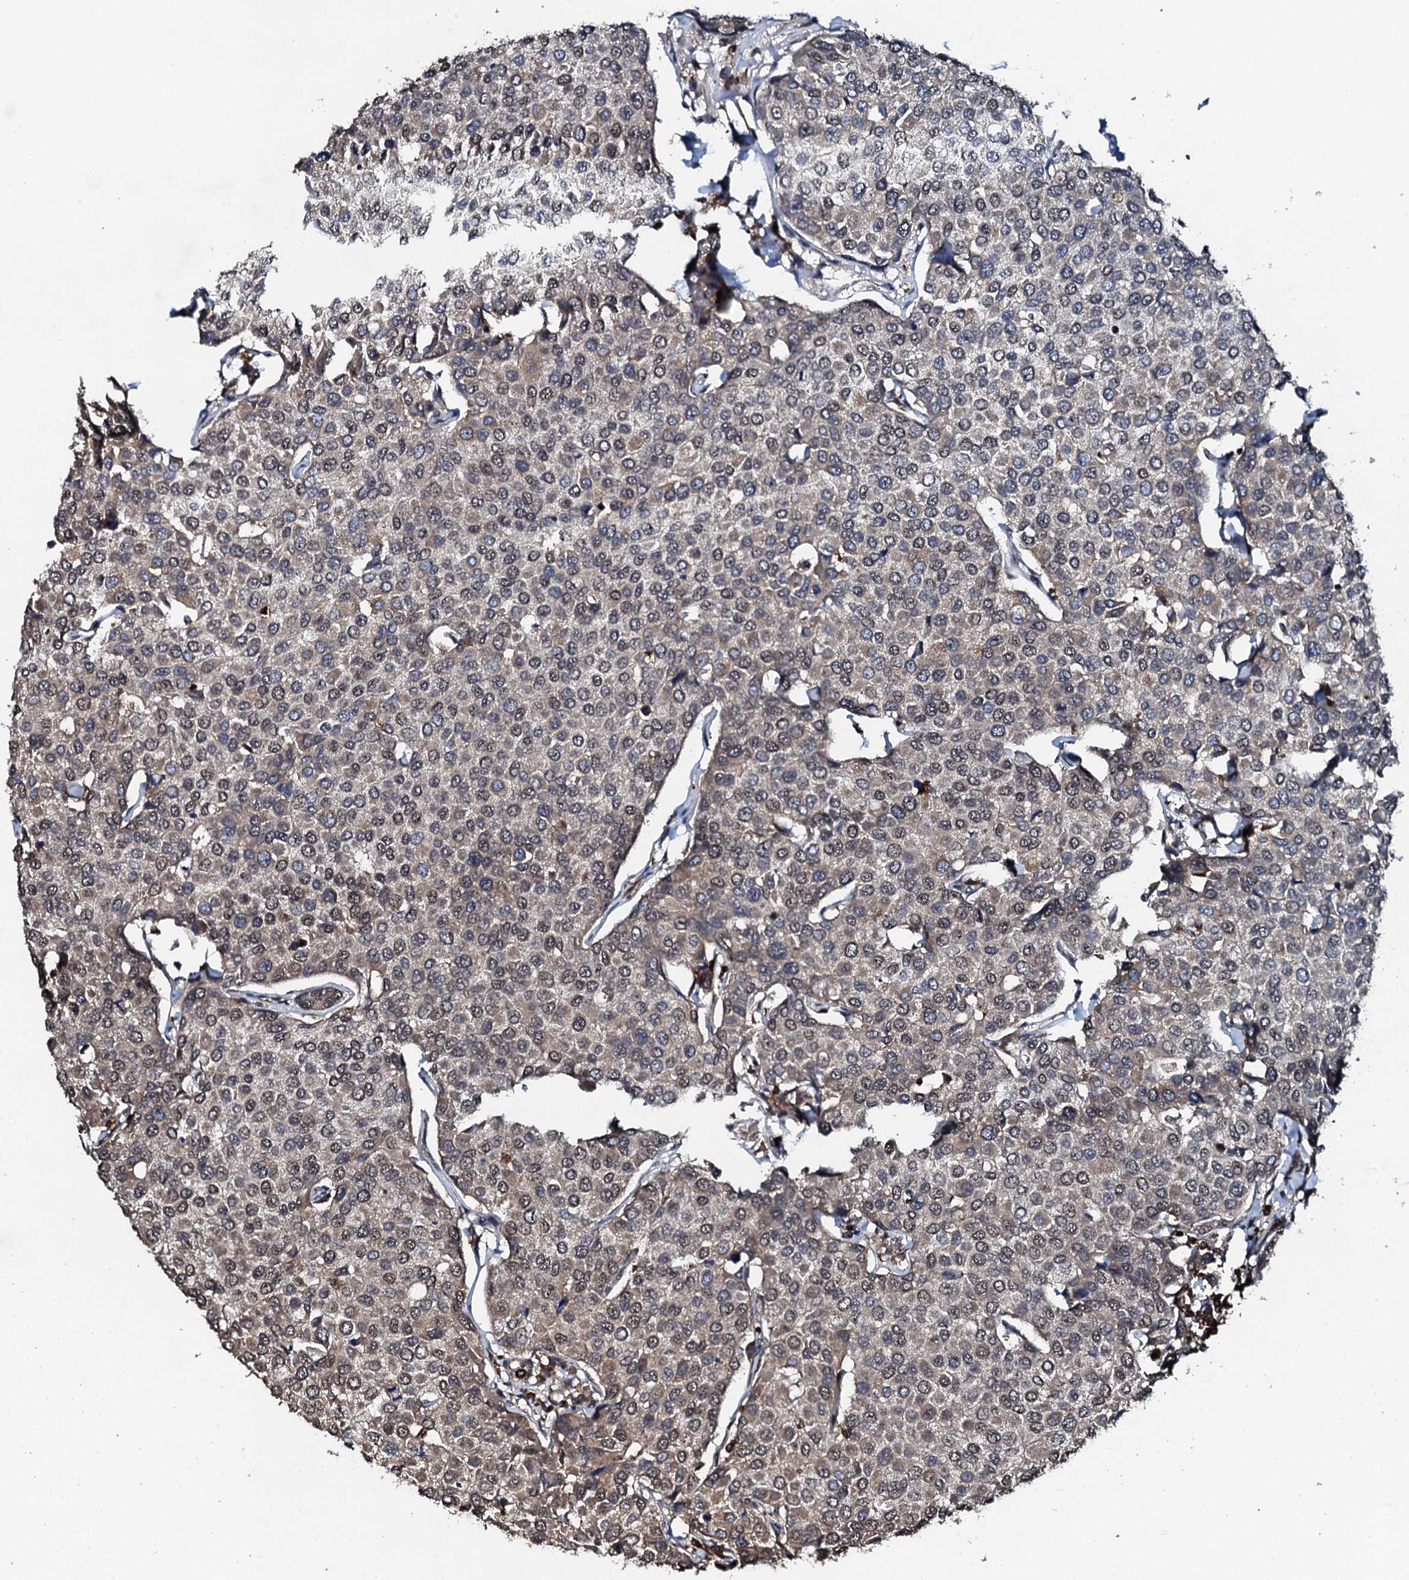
{"staining": {"intensity": "moderate", "quantity": "25%-75%", "location": "cytoplasmic/membranous"}, "tissue": "breast cancer", "cell_type": "Tumor cells", "image_type": "cancer", "snomed": [{"axis": "morphology", "description": "Duct carcinoma"}, {"axis": "topography", "description": "Breast"}], "caption": "Immunohistochemistry (IHC) micrograph of human breast cancer stained for a protein (brown), which demonstrates medium levels of moderate cytoplasmic/membranous positivity in about 25%-75% of tumor cells.", "gene": "EDC4", "patient": {"sex": "female", "age": 55}}